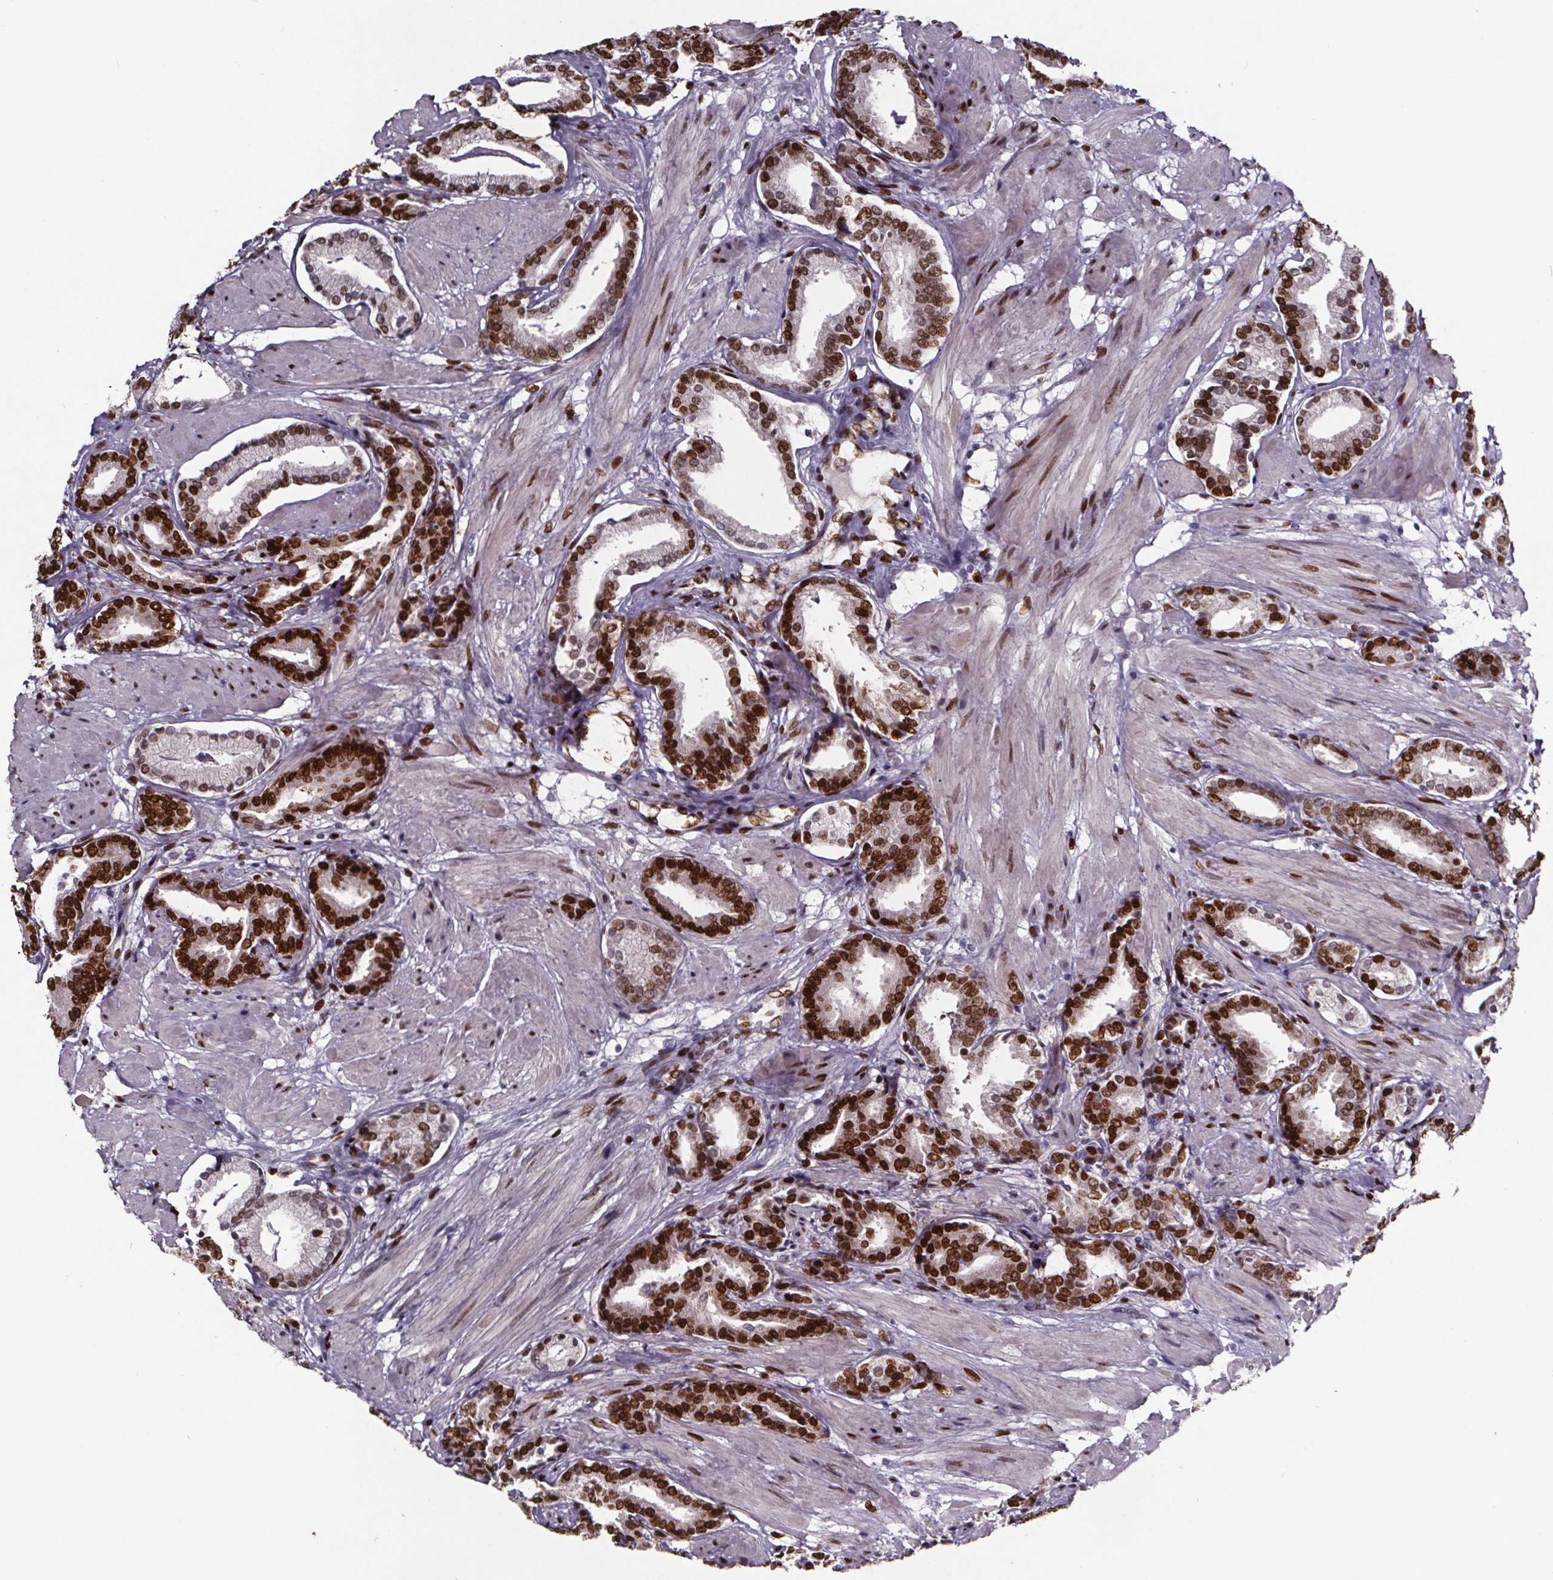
{"staining": {"intensity": "strong", "quantity": ">75%", "location": "nuclear"}, "tissue": "prostate cancer", "cell_type": "Tumor cells", "image_type": "cancer", "snomed": [{"axis": "morphology", "description": "Adenocarcinoma, High grade"}, {"axis": "topography", "description": "Prostate"}], "caption": "Prostate cancer tissue reveals strong nuclear staining in about >75% of tumor cells, visualized by immunohistochemistry.", "gene": "AR", "patient": {"sex": "male", "age": 56}}